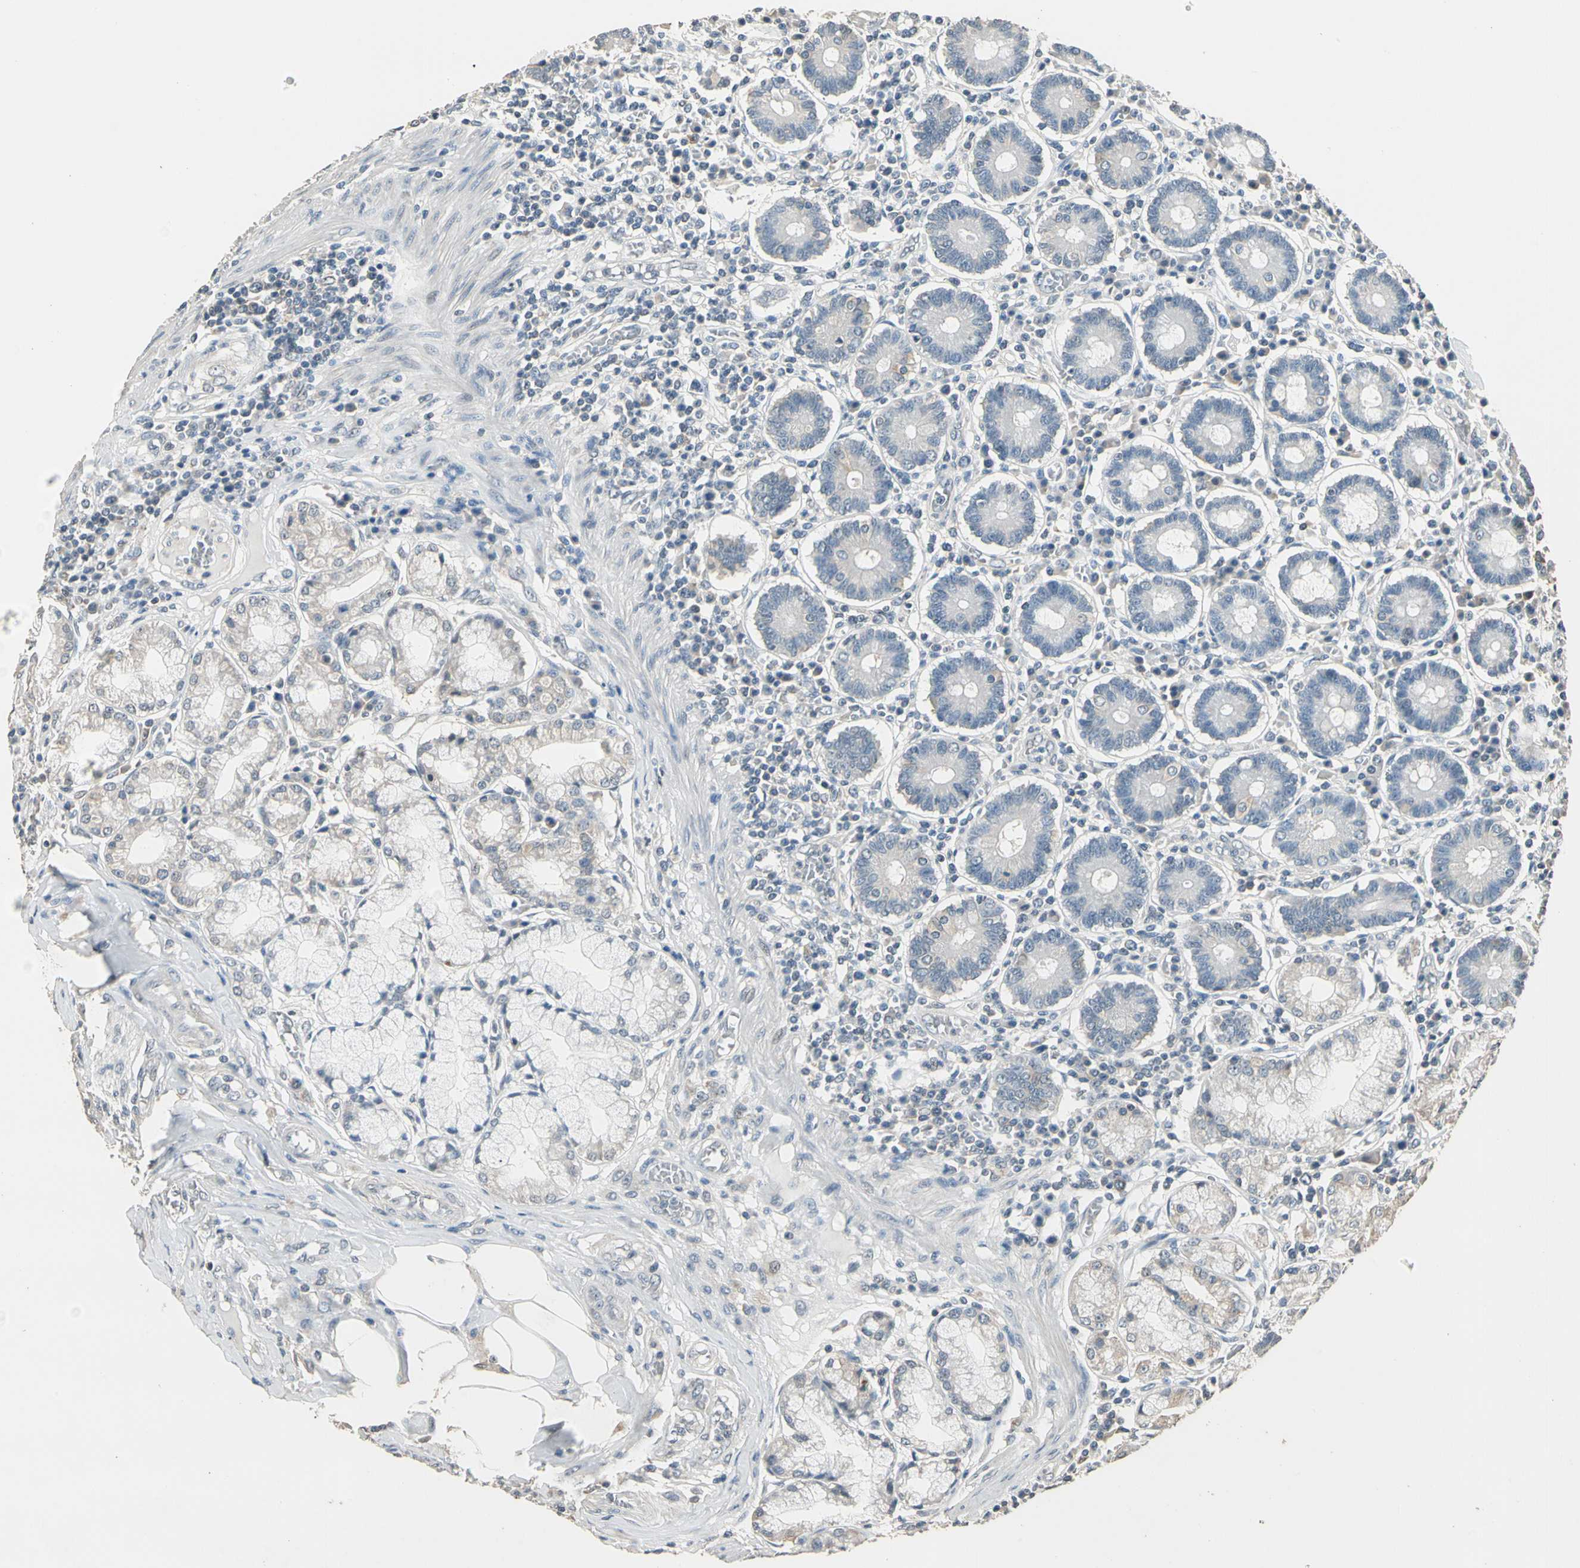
{"staining": {"intensity": "weak", "quantity": "<25%", "location": "cytoplasmic/membranous"}, "tissue": "duodenum", "cell_type": "Glandular cells", "image_type": "normal", "snomed": [{"axis": "morphology", "description": "Normal tissue, NOS"}, {"axis": "topography", "description": "Duodenum"}], "caption": "The histopathology image exhibits no significant staining in glandular cells of duodenum.", "gene": "MAP3K7", "patient": {"sex": "female", "age": 73}}